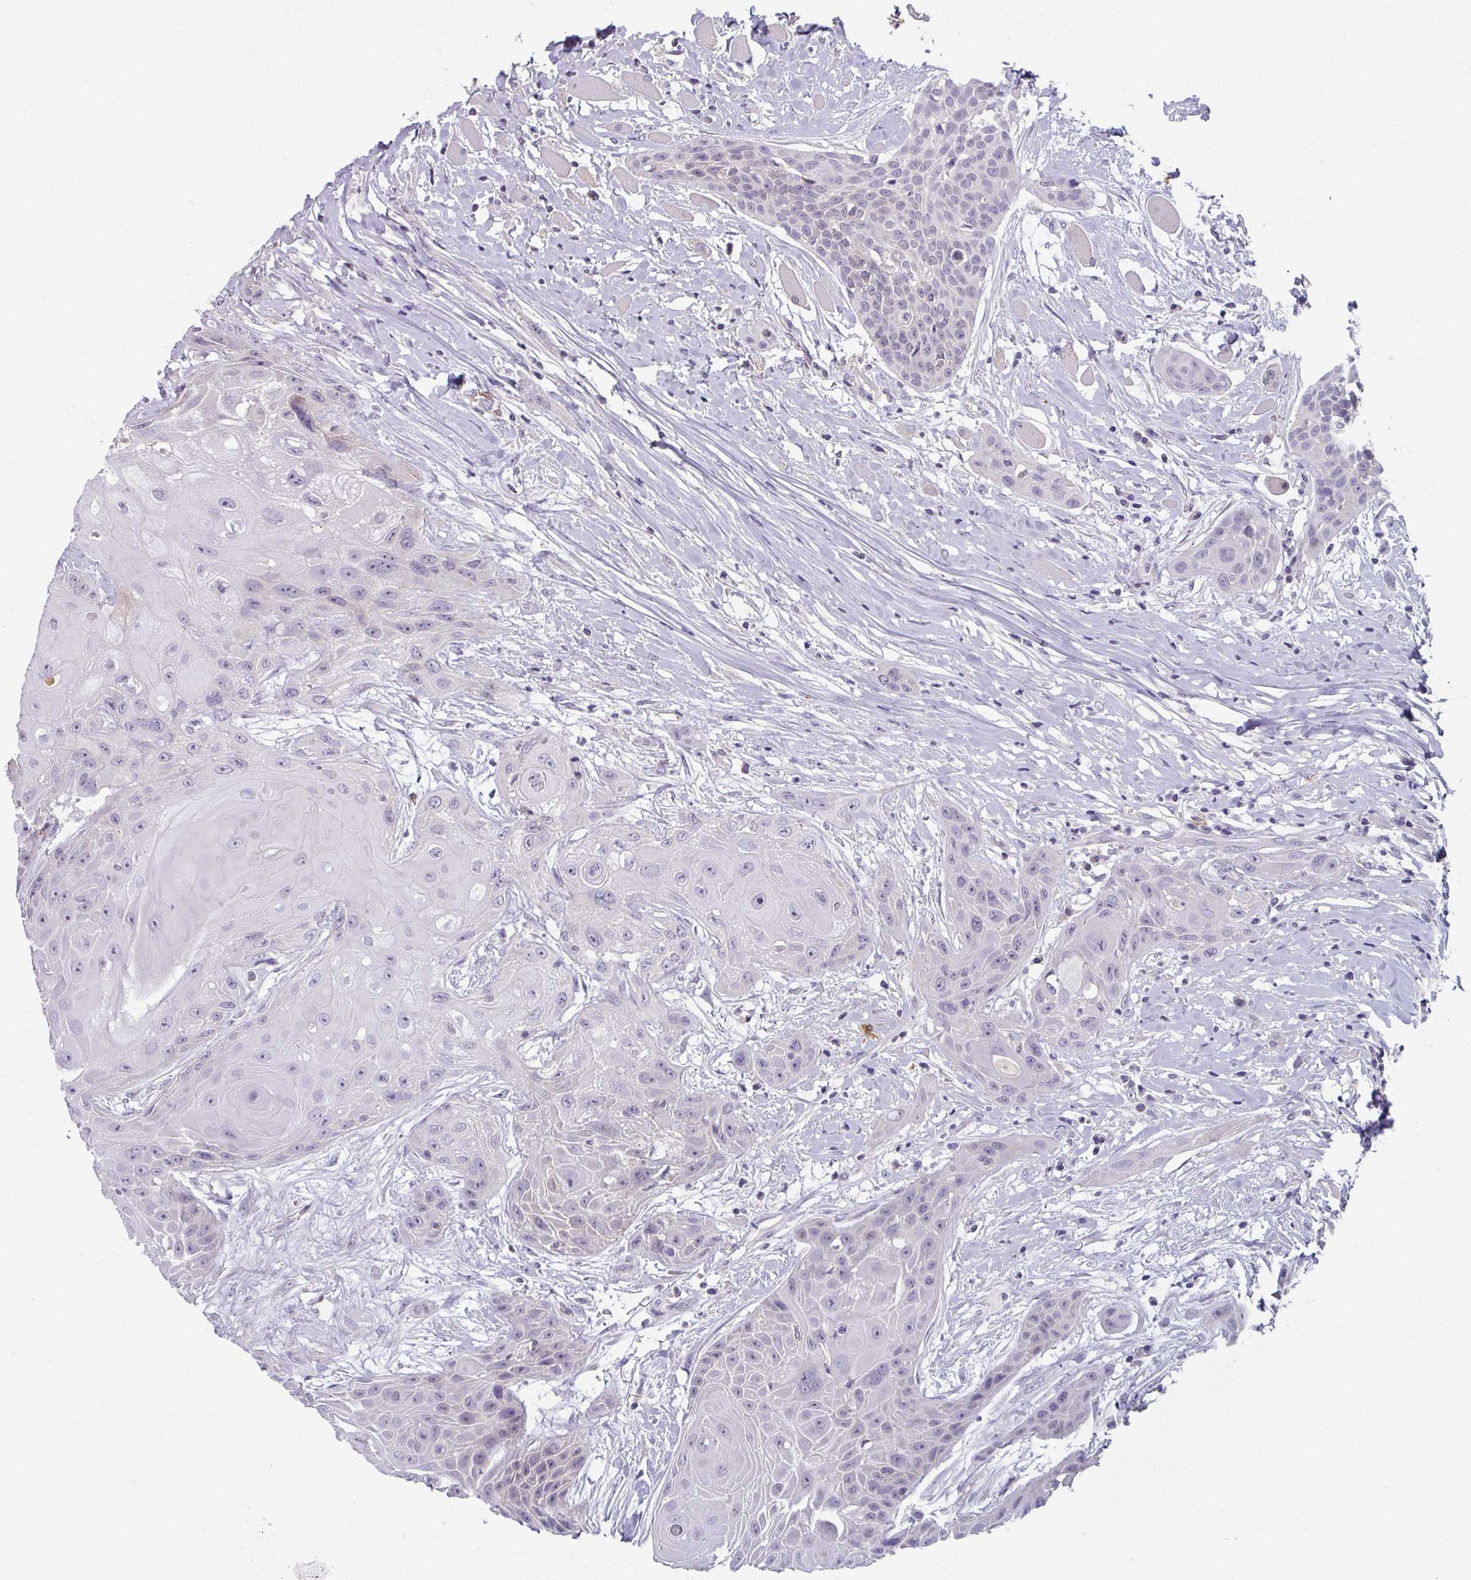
{"staining": {"intensity": "negative", "quantity": "none", "location": "none"}, "tissue": "head and neck cancer", "cell_type": "Tumor cells", "image_type": "cancer", "snomed": [{"axis": "morphology", "description": "Squamous cell carcinoma, NOS"}, {"axis": "topography", "description": "Head-Neck"}], "caption": "An immunohistochemistry (IHC) histopathology image of head and neck squamous cell carcinoma is shown. There is no staining in tumor cells of head and neck squamous cell carcinoma.", "gene": "DCAF12L2", "patient": {"sex": "female", "age": 73}}